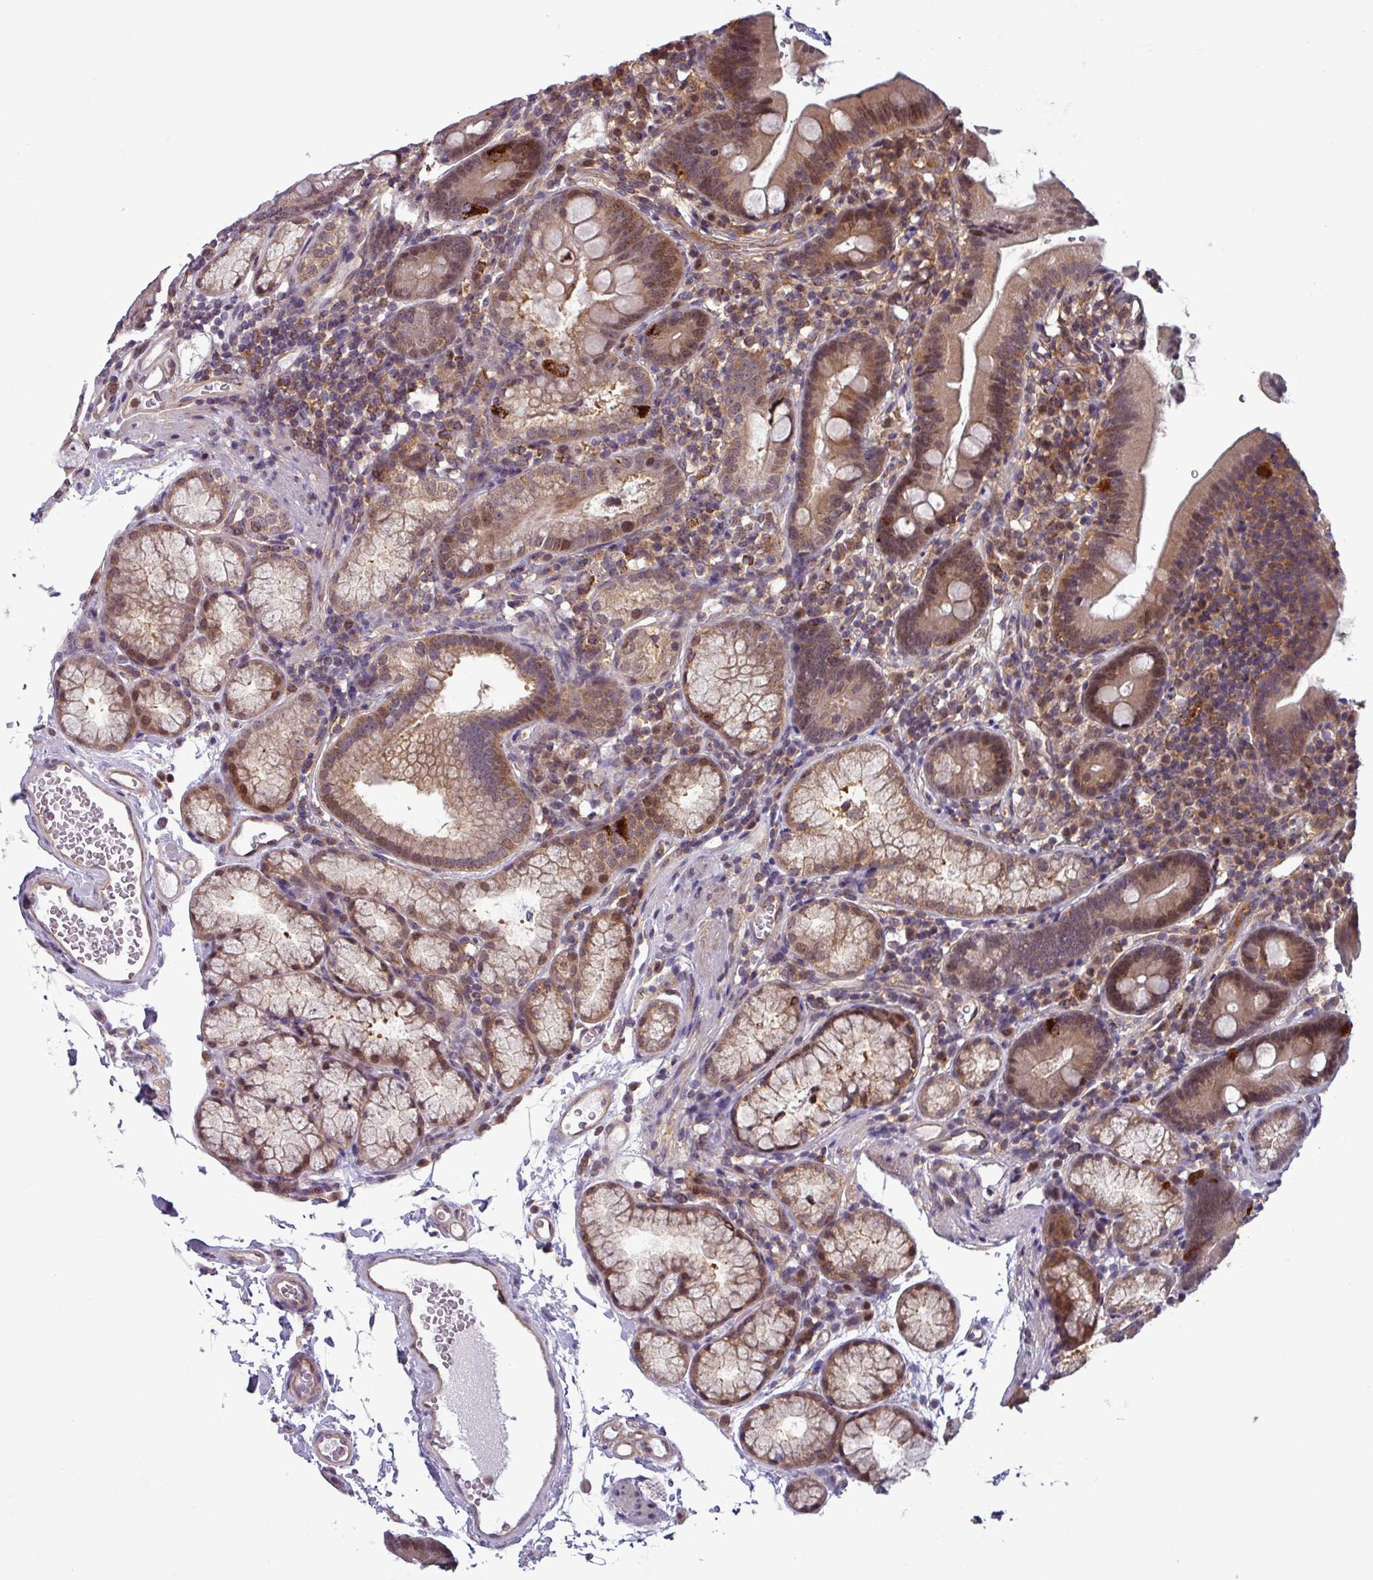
{"staining": {"intensity": "moderate", "quantity": ">75%", "location": "cytoplasmic/membranous,nuclear"}, "tissue": "duodenum", "cell_type": "Glandular cells", "image_type": "normal", "snomed": [{"axis": "morphology", "description": "Normal tissue, NOS"}, {"axis": "topography", "description": "Duodenum"}], "caption": "Human duodenum stained with a brown dye demonstrates moderate cytoplasmic/membranous,nuclear positive staining in approximately >75% of glandular cells.", "gene": "NPFFR1", "patient": {"sex": "female", "age": 67}}